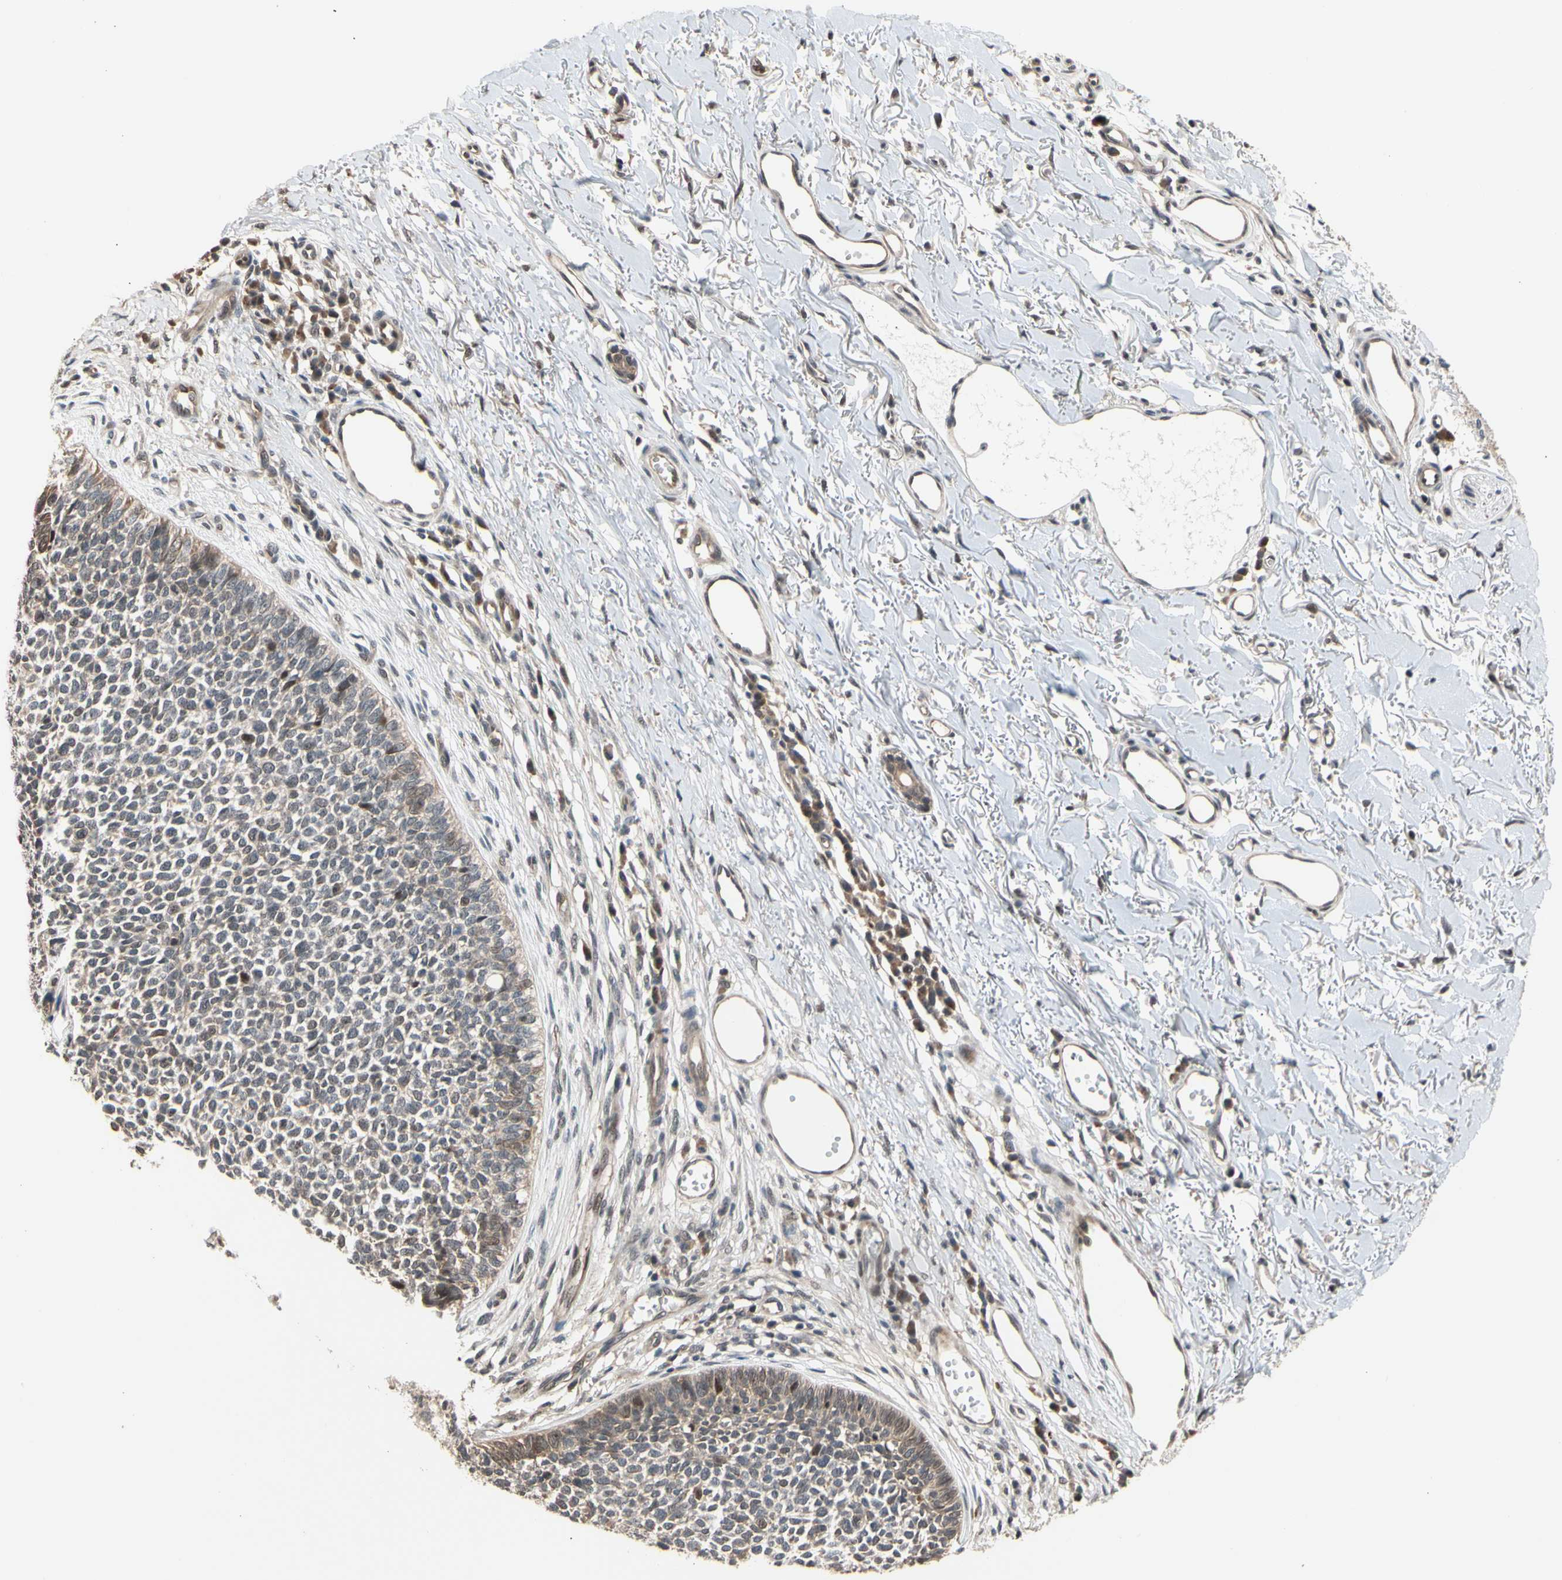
{"staining": {"intensity": "weak", "quantity": "25%-75%", "location": "cytoplasmic/membranous"}, "tissue": "skin cancer", "cell_type": "Tumor cells", "image_type": "cancer", "snomed": [{"axis": "morphology", "description": "Basal cell carcinoma"}, {"axis": "topography", "description": "Skin"}], "caption": "Approximately 25%-75% of tumor cells in human skin cancer (basal cell carcinoma) show weak cytoplasmic/membranous protein expression as visualized by brown immunohistochemical staining.", "gene": "NGEF", "patient": {"sex": "female", "age": 84}}